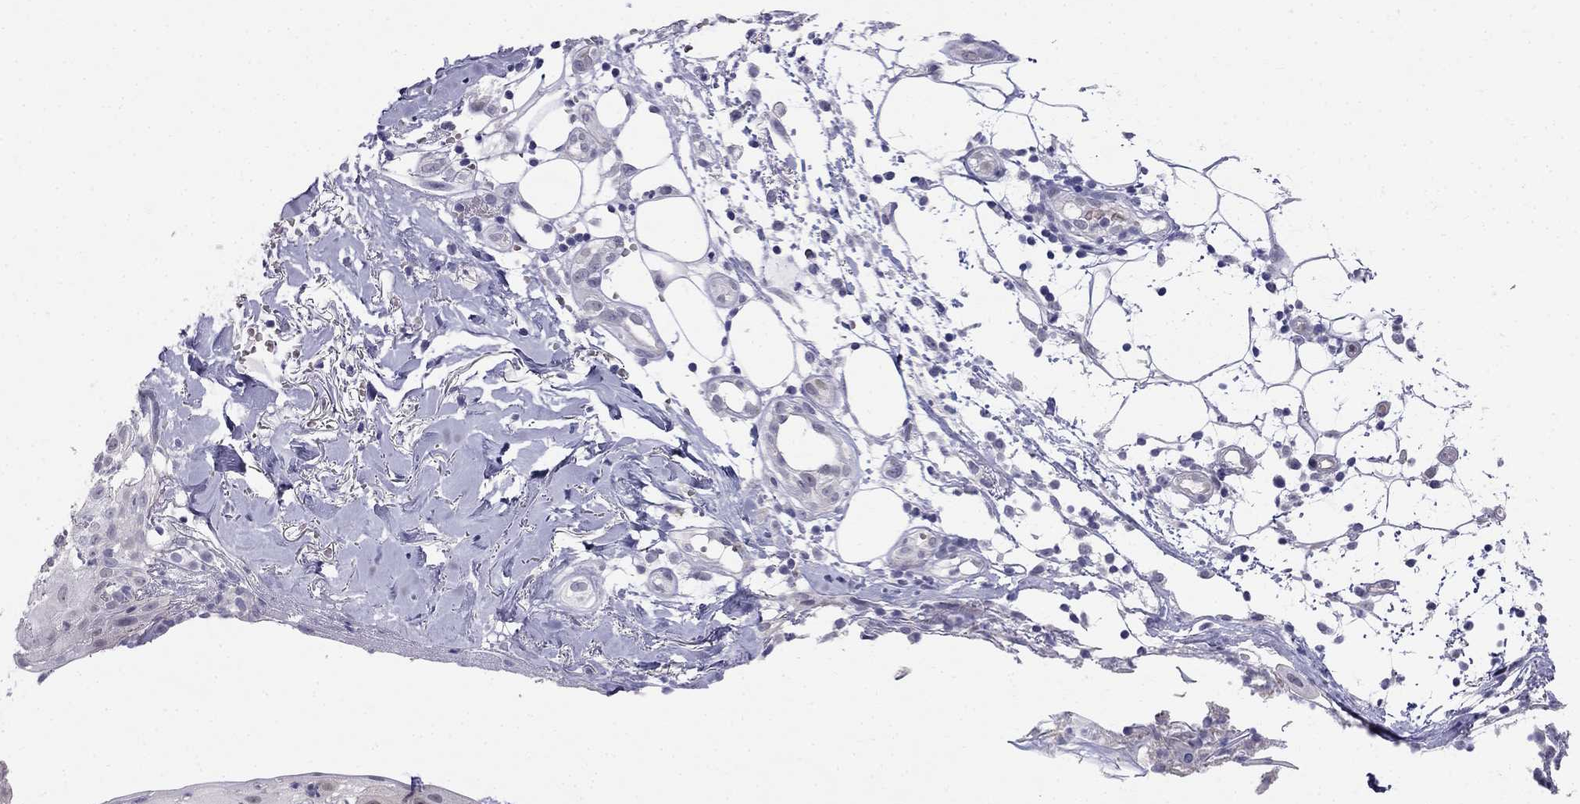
{"staining": {"intensity": "negative", "quantity": "none", "location": "none"}, "tissue": "skin cancer", "cell_type": "Tumor cells", "image_type": "cancer", "snomed": [{"axis": "morphology", "description": "Squamous cell carcinoma, NOS"}, {"axis": "topography", "description": "Skin"}], "caption": "Human skin cancer stained for a protein using immunohistochemistry reveals no positivity in tumor cells.", "gene": "BAG5", "patient": {"sex": "male", "age": 71}}